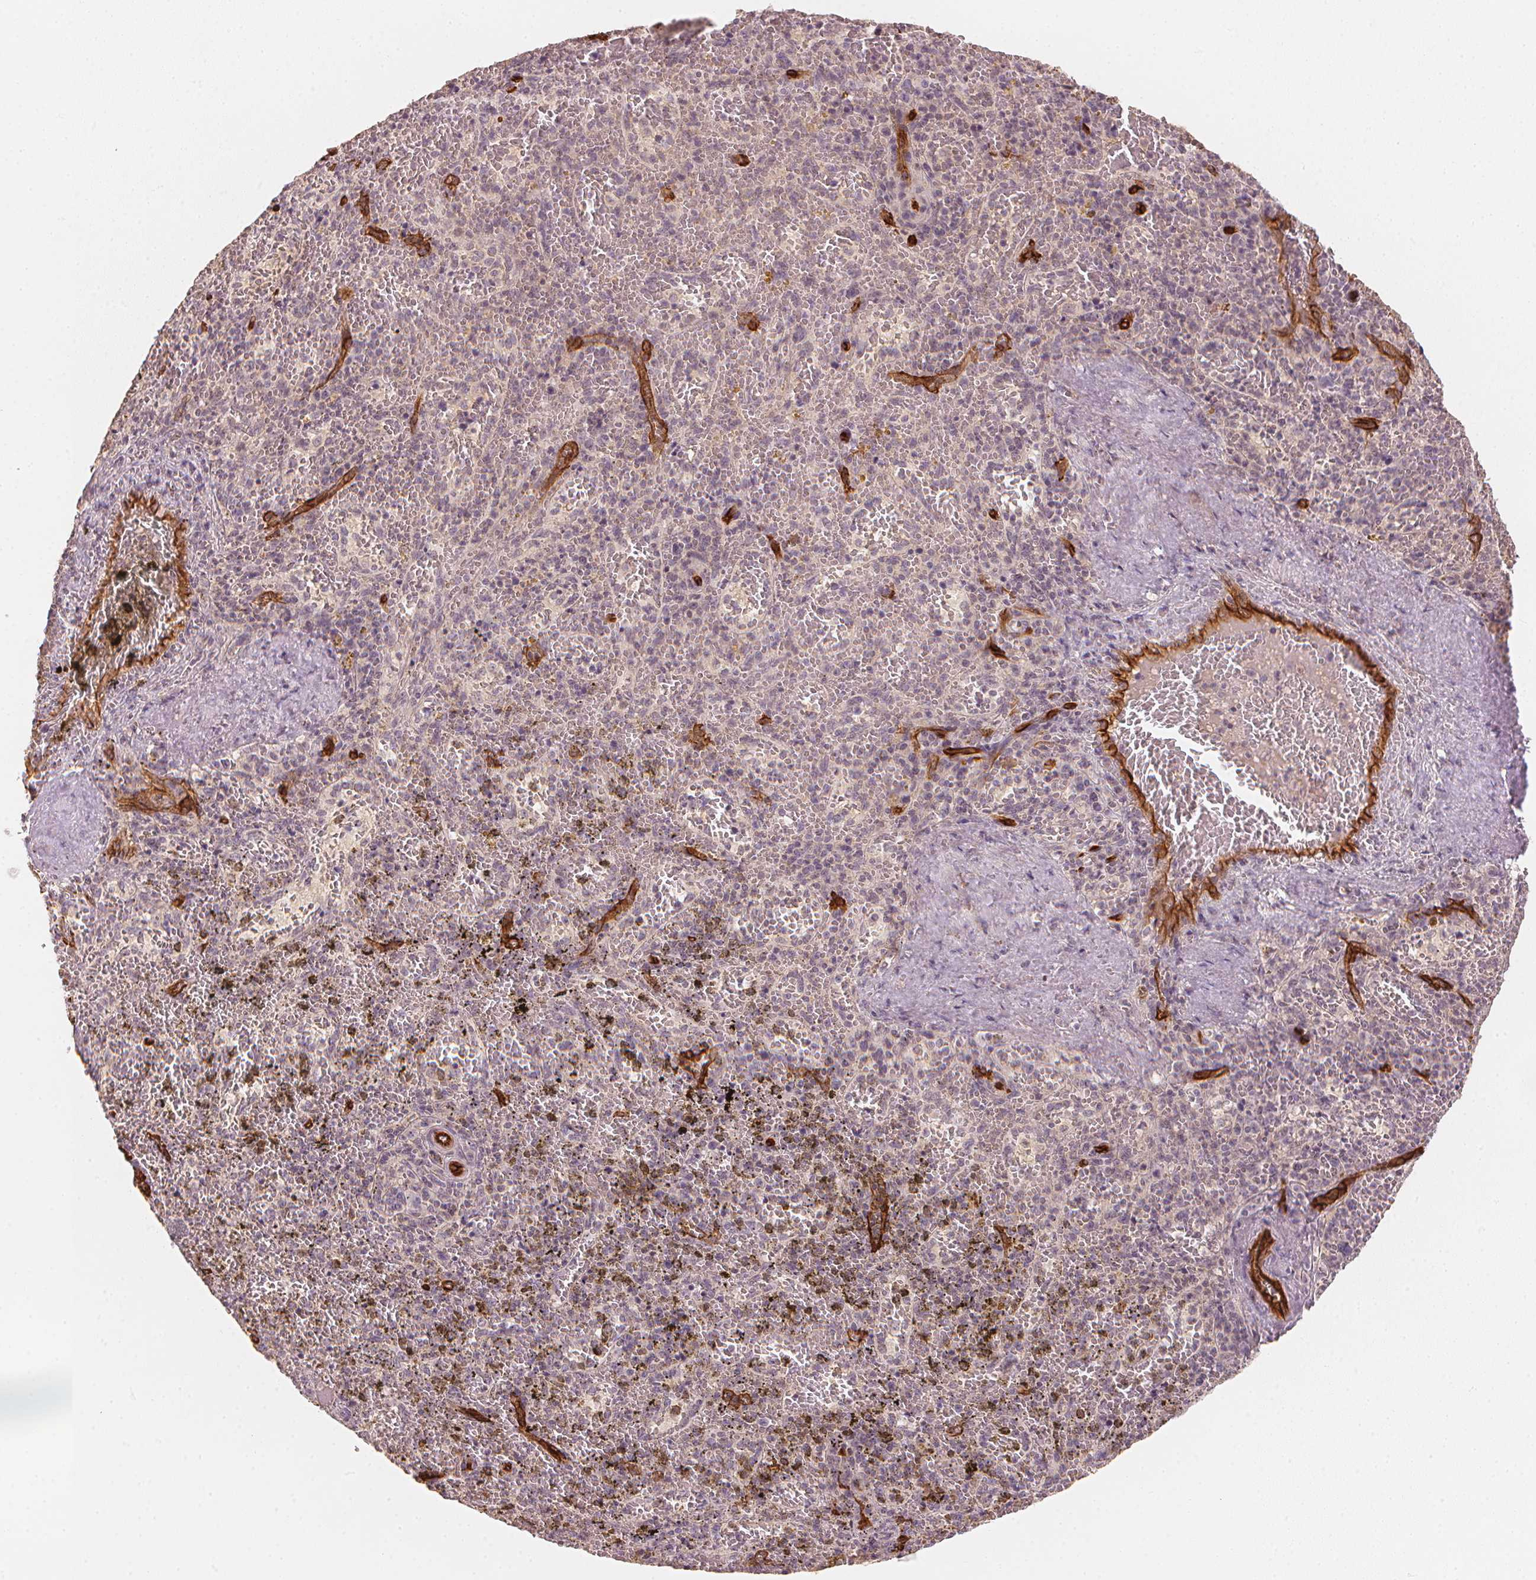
{"staining": {"intensity": "negative", "quantity": "none", "location": "none"}, "tissue": "spleen", "cell_type": "Cells in red pulp", "image_type": "normal", "snomed": [{"axis": "morphology", "description": "Normal tissue, NOS"}, {"axis": "topography", "description": "Spleen"}], "caption": "An IHC image of unremarkable spleen is shown. There is no staining in cells in red pulp of spleen. (Stains: DAB immunohistochemistry (IHC) with hematoxylin counter stain, Microscopy: brightfield microscopy at high magnification).", "gene": "CIB1", "patient": {"sex": "female", "age": 50}}